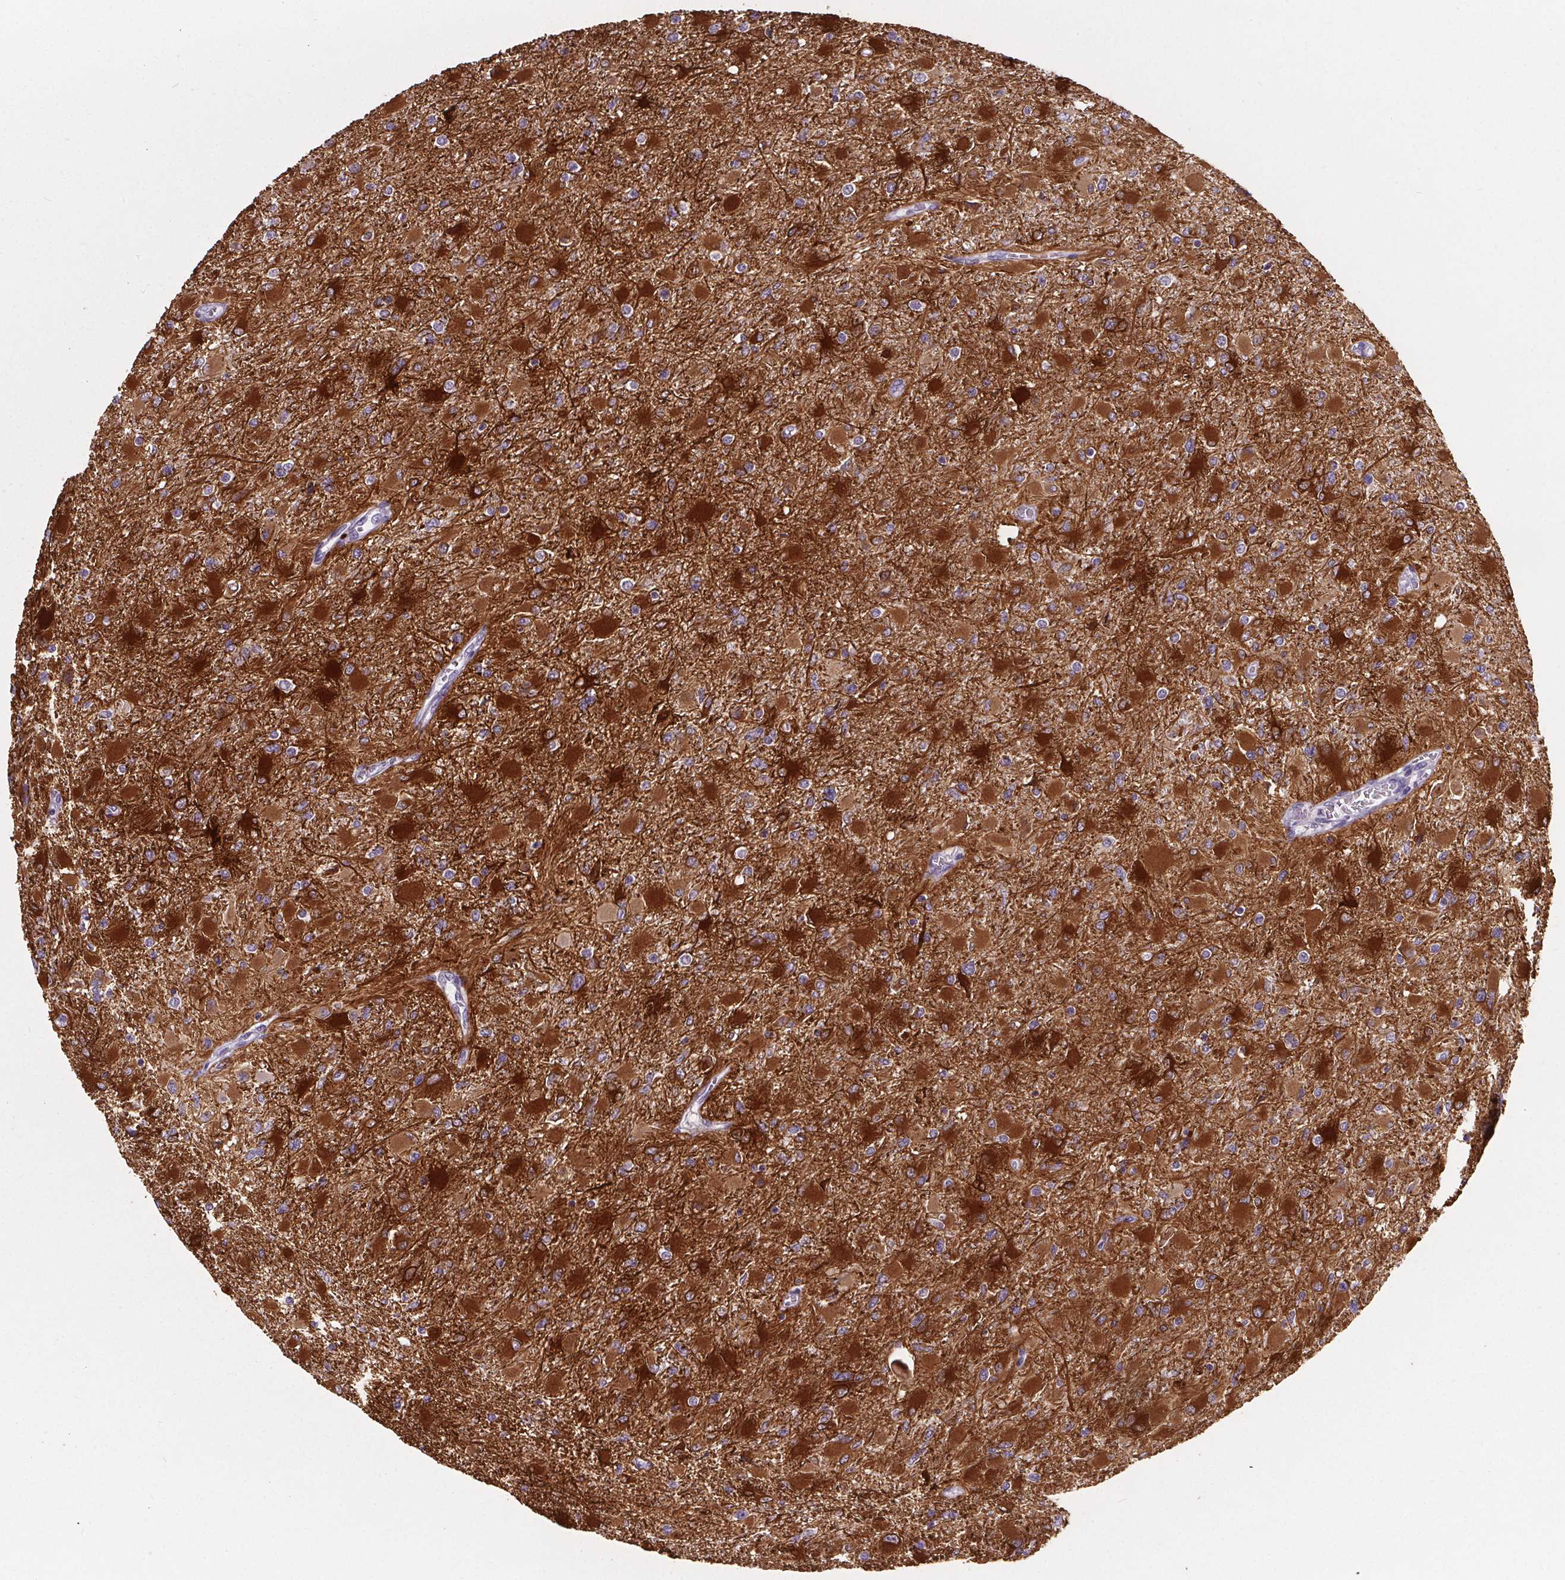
{"staining": {"intensity": "strong", "quantity": "<25%", "location": "cytoplasmic/membranous"}, "tissue": "glioma", "cell_type": "Tumor cells", "image_type": "cancer", "snomed": [{"axis": "morphology", "description": "Glioma, malignant, High grade"}, {"axis": "topography", "description": "Cerebral cortex"}], "caption": "The immunohistochemical stain highlights strong cytoplasmic/membranous expression in tumor cells of glioma tissue. (Brightfield microscopy of DAB IHC at high magnification).", "gene": "ADRB1", "patient": {"sex": "female", "age": 36}}